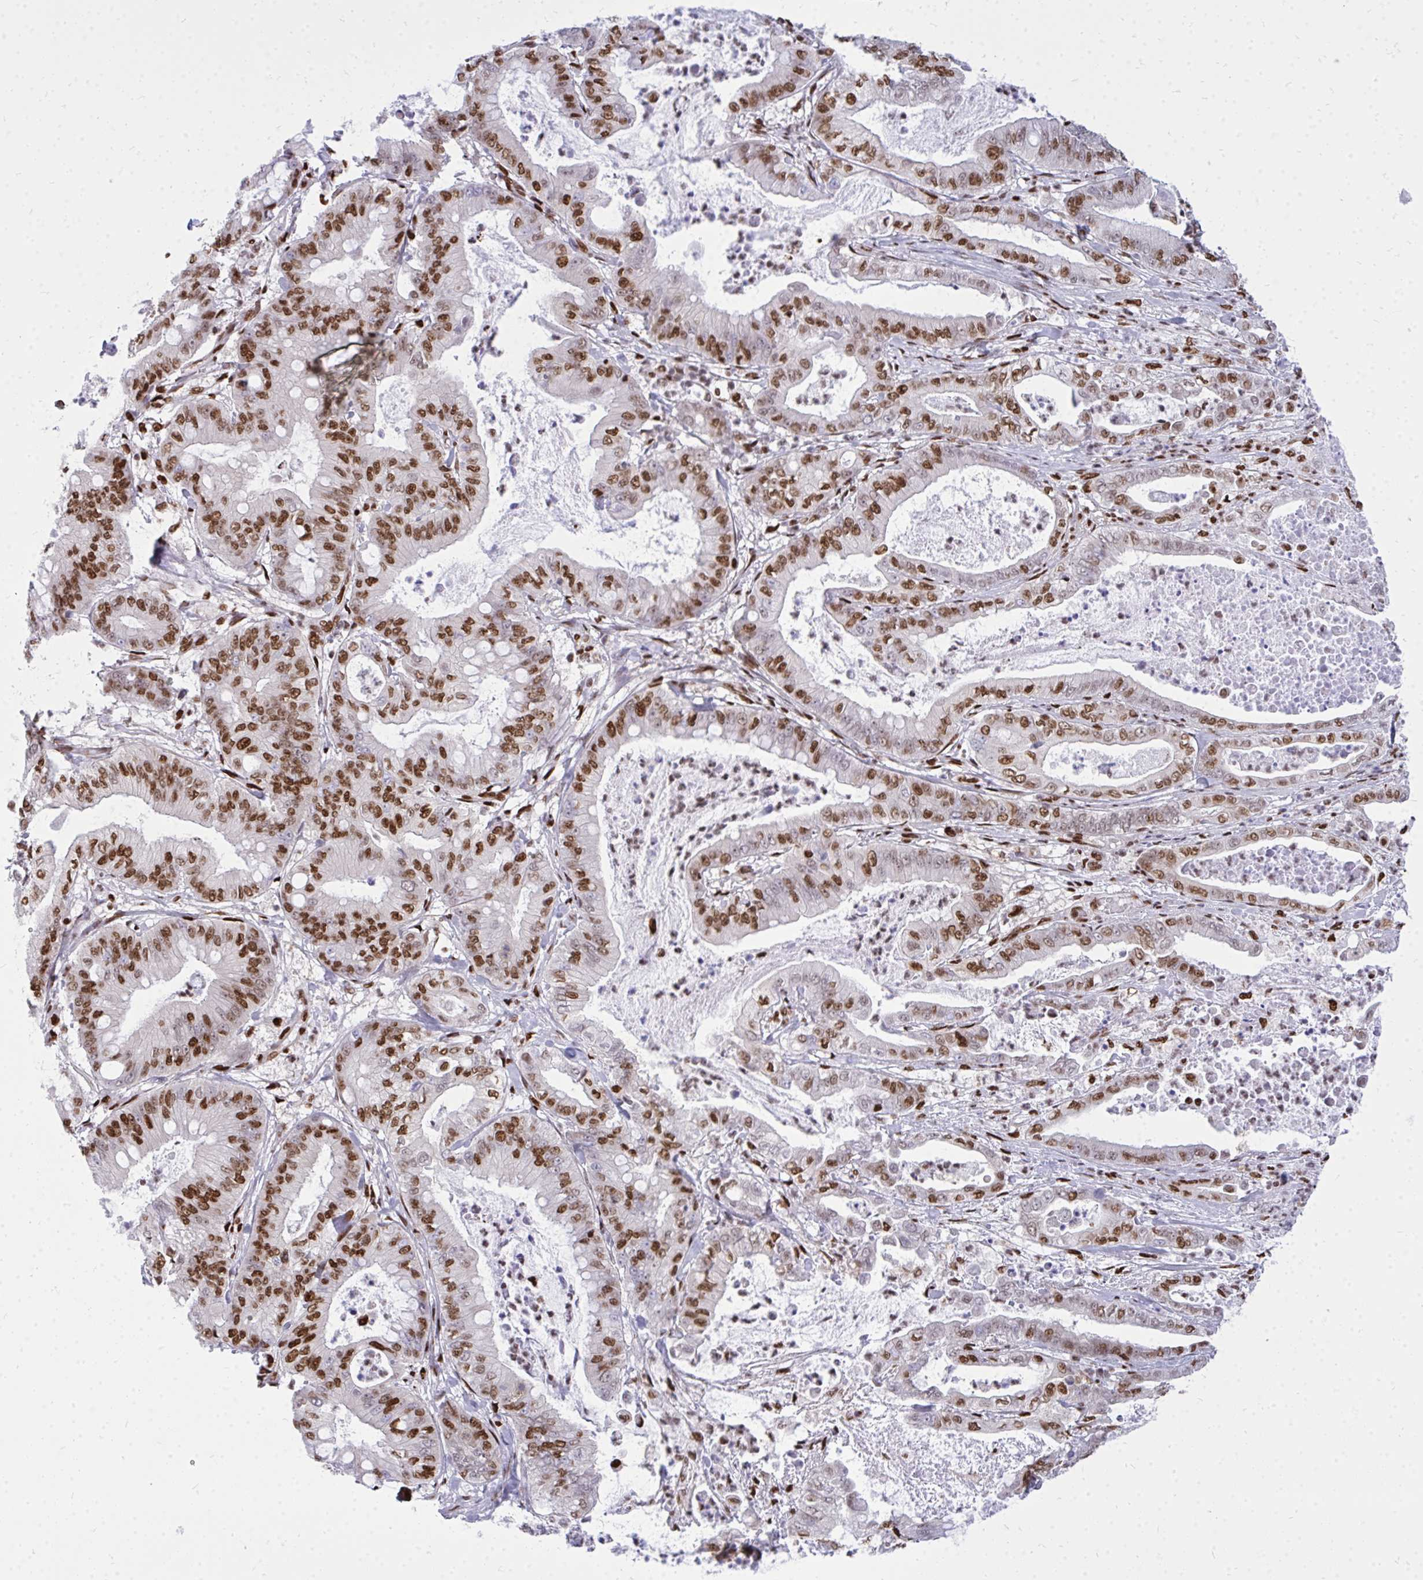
{"staining": {"intensity": "strong", "quantity": "25%-75%", "location": "nuclear"}, "tissue": "pancreatic cancer", "cell_type": "Tumor cells", "image_type": "cancer", "snomed": [{"axis": "morphology", "description": "Adenocarcinoma, NOS"}, {"axis": "topography", "description": "Pancreas"}], "caption": "Immunohistochemical staining of pancreatic cancer exhibits strong nuclear protein expression in about 25%-75% of tumor cells.", "gene": "TBL1Y", "patient": {"sex": "male", "age": 71}}